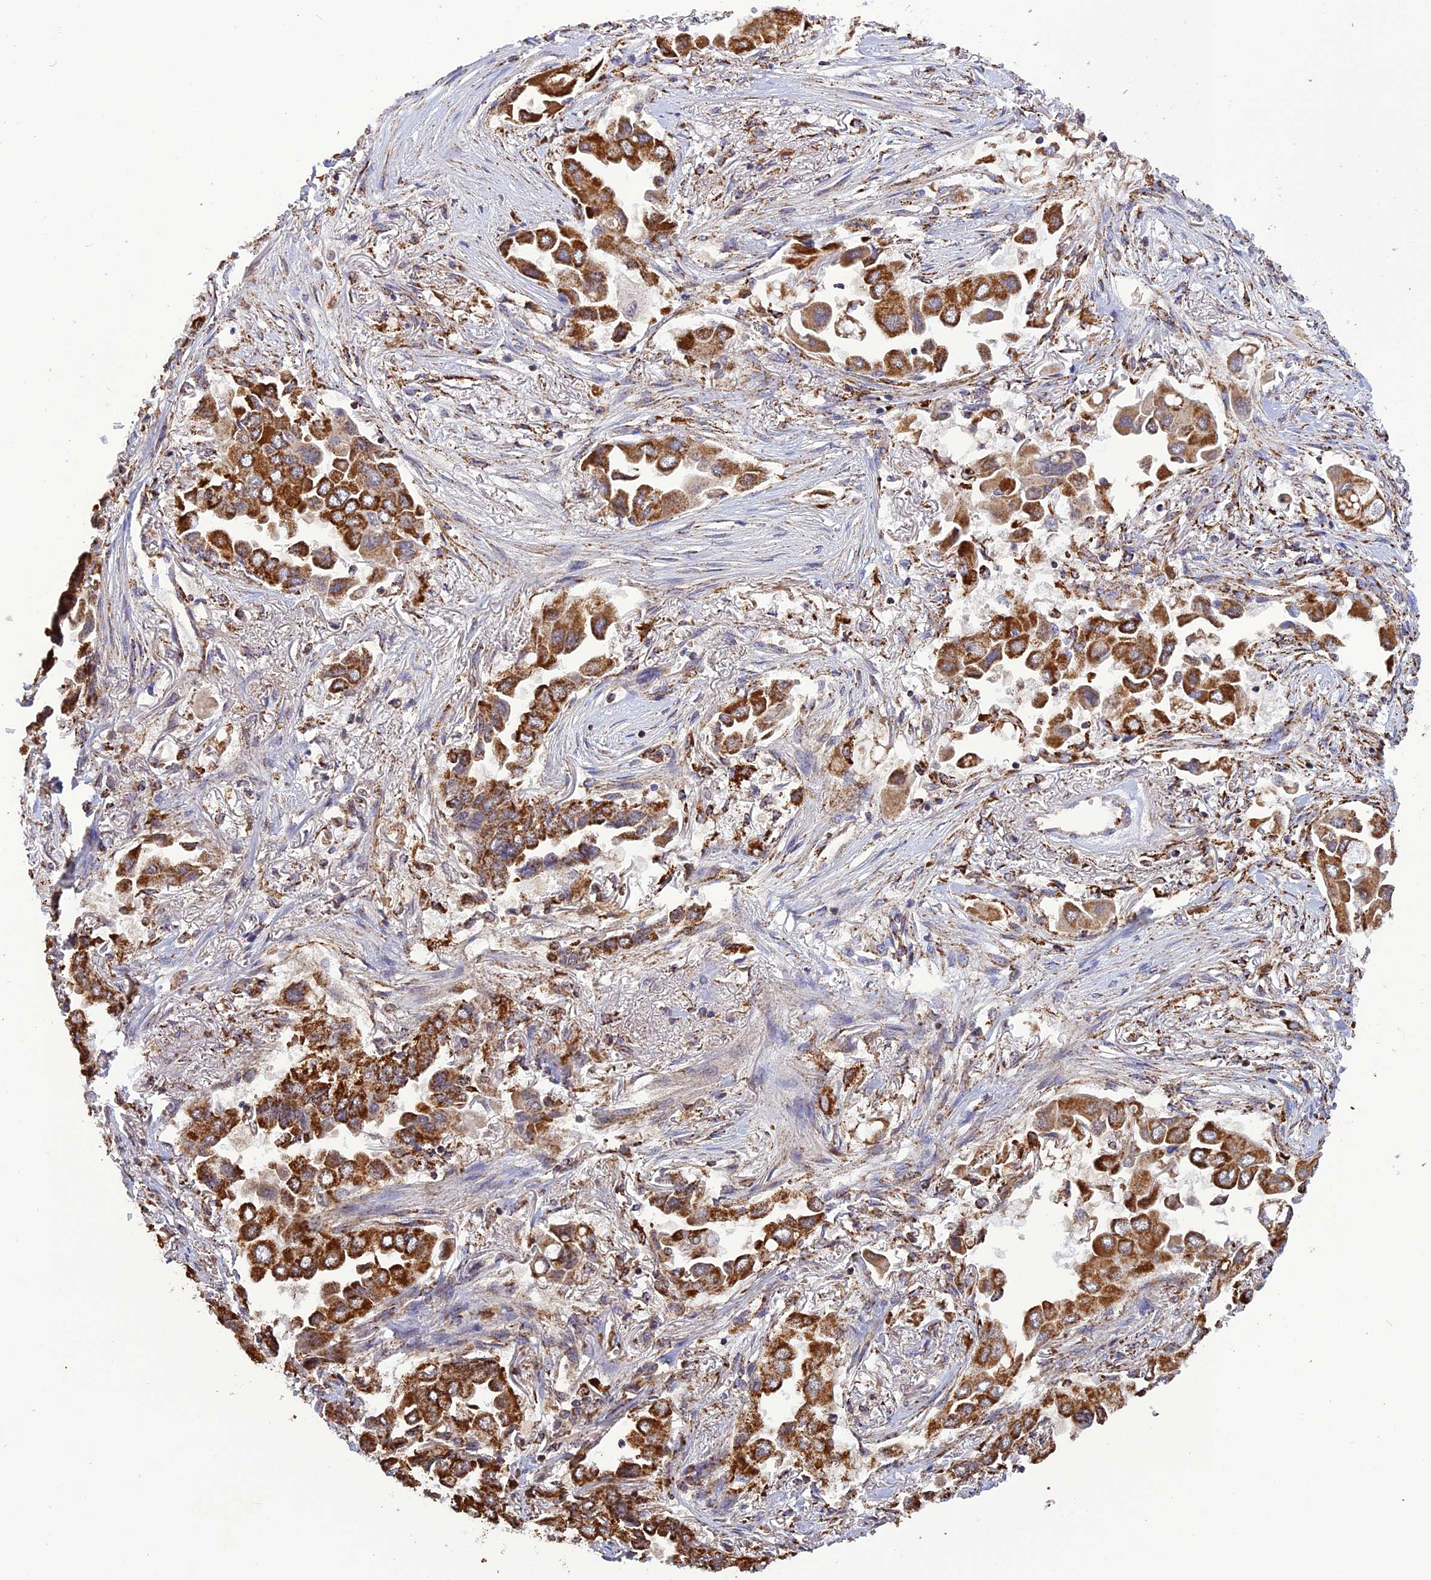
{"staining": {"intensity": "strong", "quantity": ">75%", "location": "cytoplasmic/membranous"}, "tissue": "lung cancer", "cell_type": "Tumor cells", "image_type": "cancer", "snomed": [{"axis": "morphology", "description": "Adenocarcinoma, NOS"}, {"axis": "topography", "description": "Lung"}], "caption": "A micrograph of human lung cancer (adenocarcinoma) stained for a protein reveals strong cytoplasmic/membranous brown staining in tumor cells.", "gene": "KCNG1", "patient": {"sex": "female", "age": 76}}